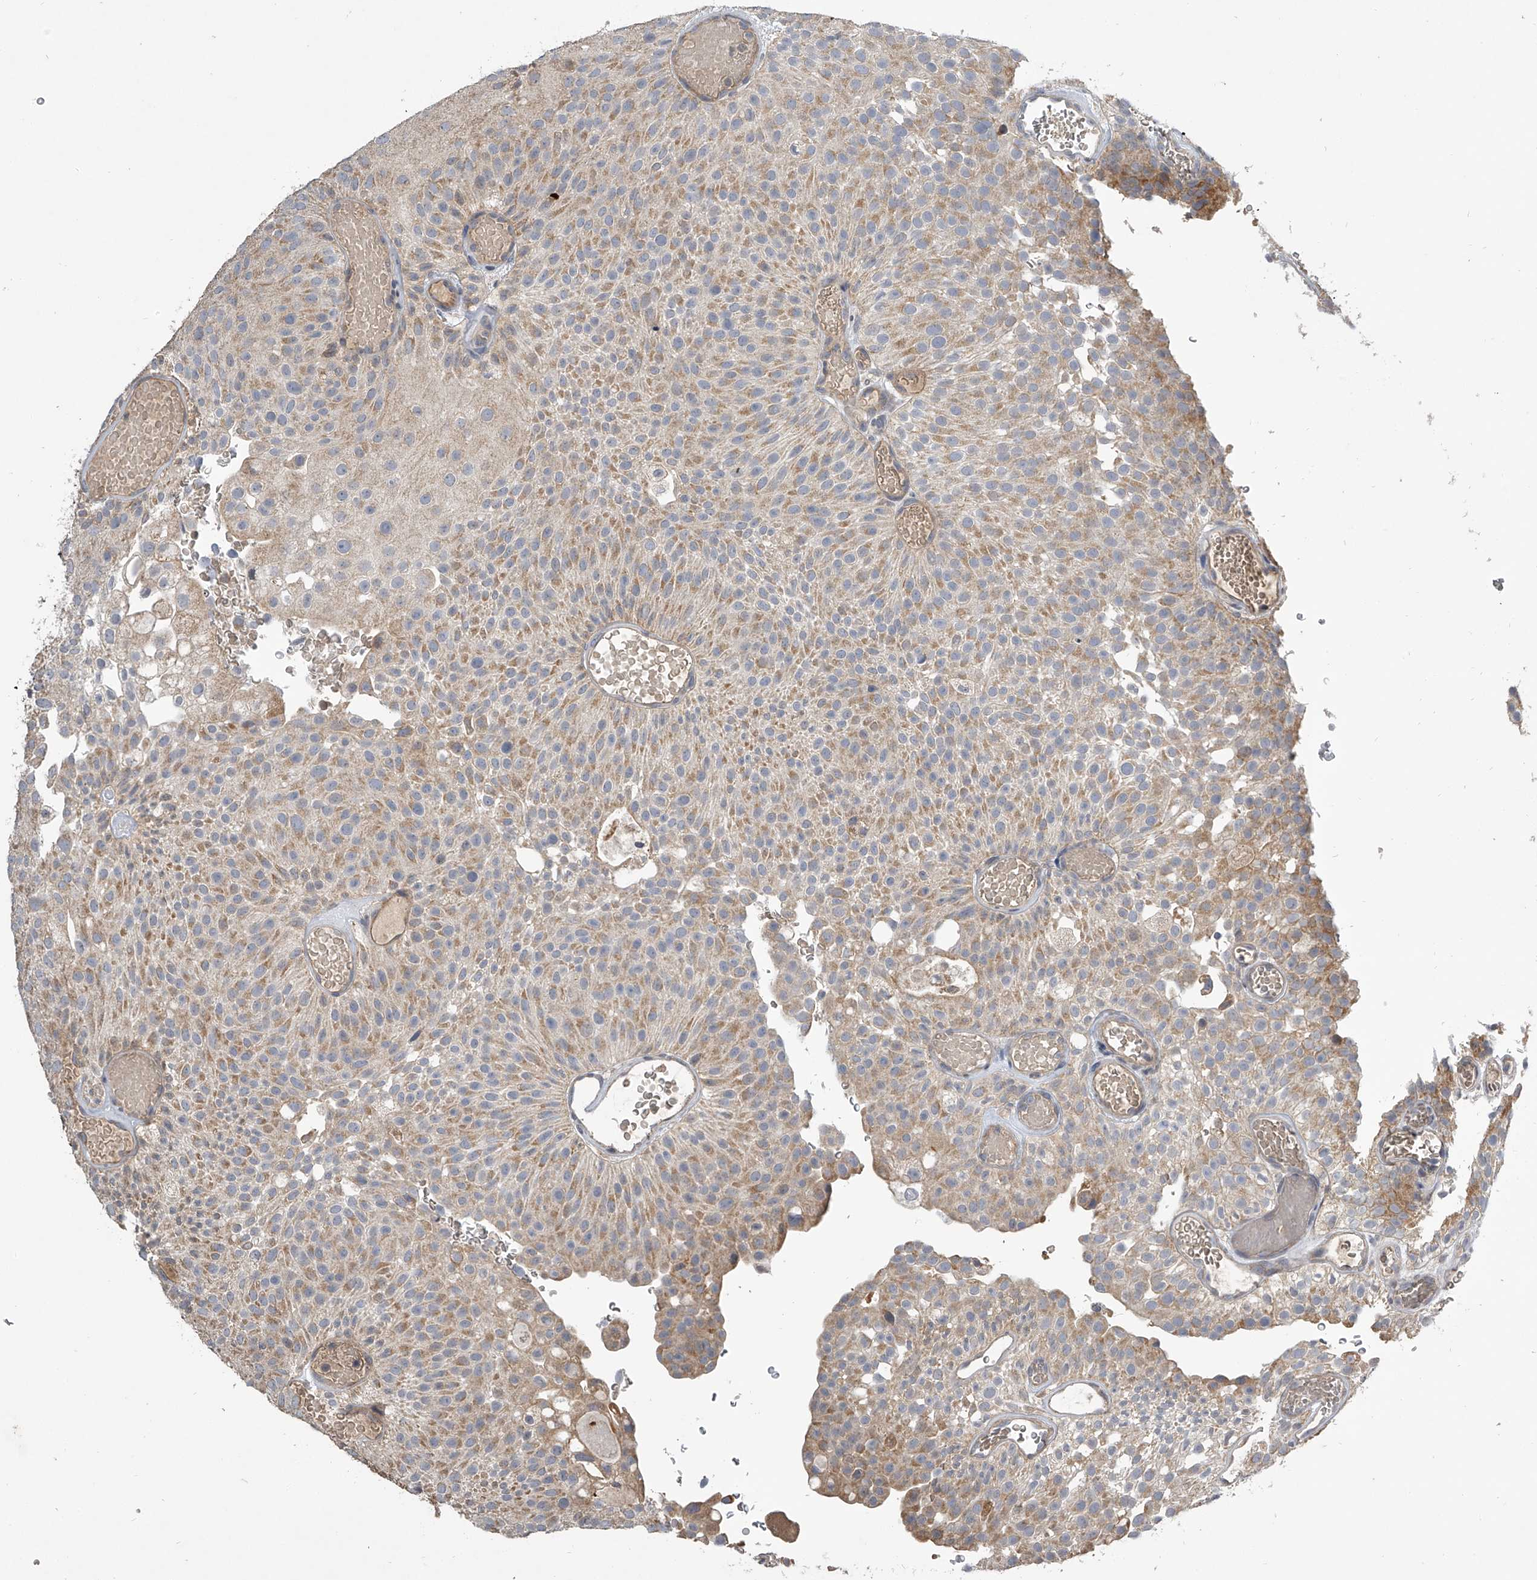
{"staining": {"intensity": "moderate", "quantity": ">75%", "location": "cytoplasmic/membranous"}, "tissue": "urothelial cancer", "cell_type": "Tumor cells", "image_type": "cancer", "snomed": [{"axis": "morphology", "description": "Urothelial carcinoma, Low grade"}, {"axis": "topography", "description": "Urinary bladder"}], "caption": "Tumor cells exhibit medium levels of moderate cytoplasmic/membranous positivity in approximately >75% of cells in urothelial cancer. (DAB (3,3'-diaminobenzidine) = brown stain, brightfield microscopy at high magnification).", "gene": "NFS1", "patient": {"sex": "male", "age": 78}}